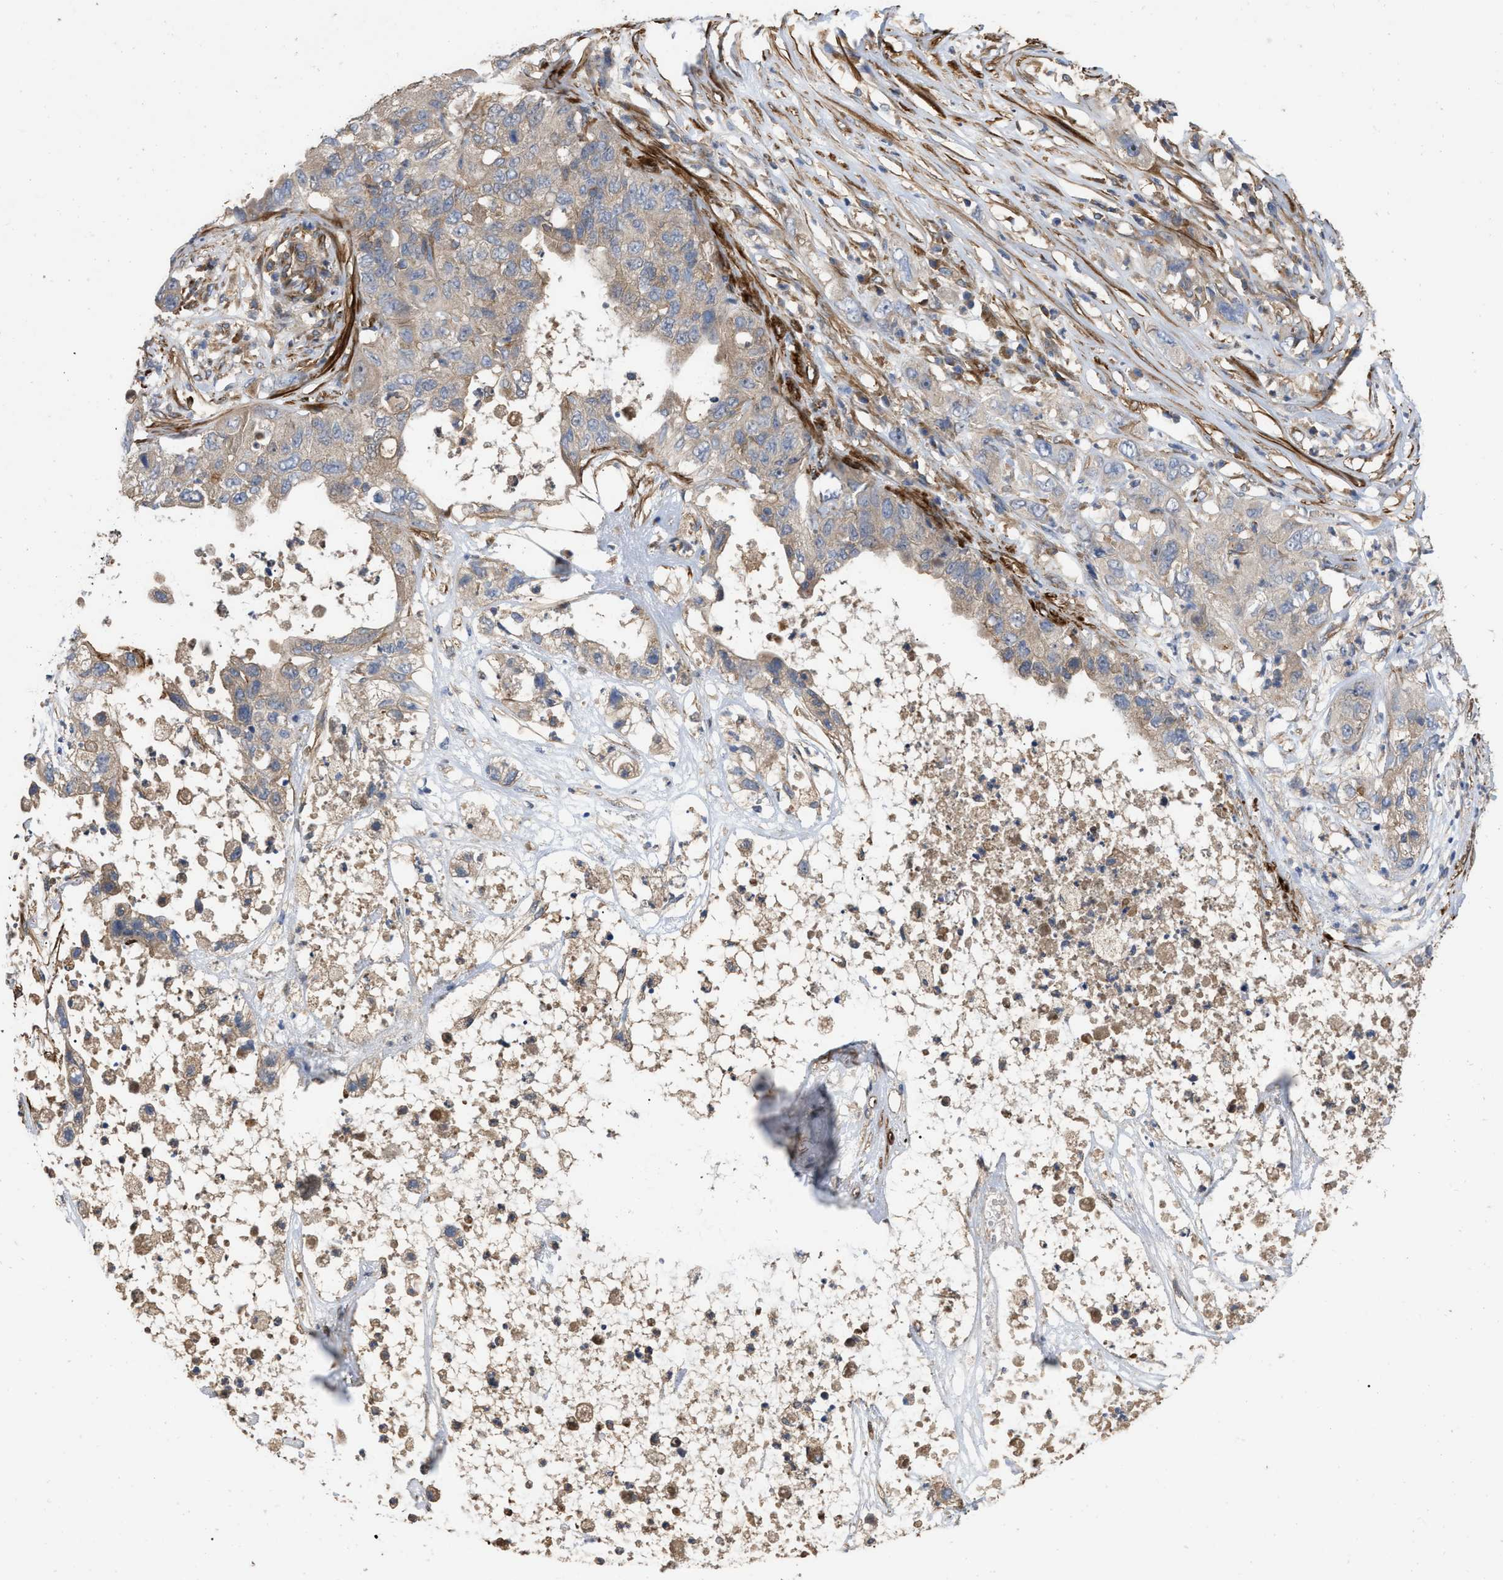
{"staining": {"intensity": "weak", "quantity": "25%-75%", "location": "cytoplasmic/membranous"}, "tissue": "pancreatic cancer", "cell_type": "Tumor cells", "image_type": "cancer", "snomed": [{"axis": "morphology", "description": "Adenocarcinoma, NOS"}, {"axis": "topography", "description": "Pancreas"}], "caption": "IHC image of pancreatic cancer (adenocarcinoma) stained for a protein (brown), which reveals low levels of weak cytoplasmic/membranous staining in approximately 25%-75% of tumor cells.", "gene": "RABEP1", "patient": {"sex": "female", "age": 78}}